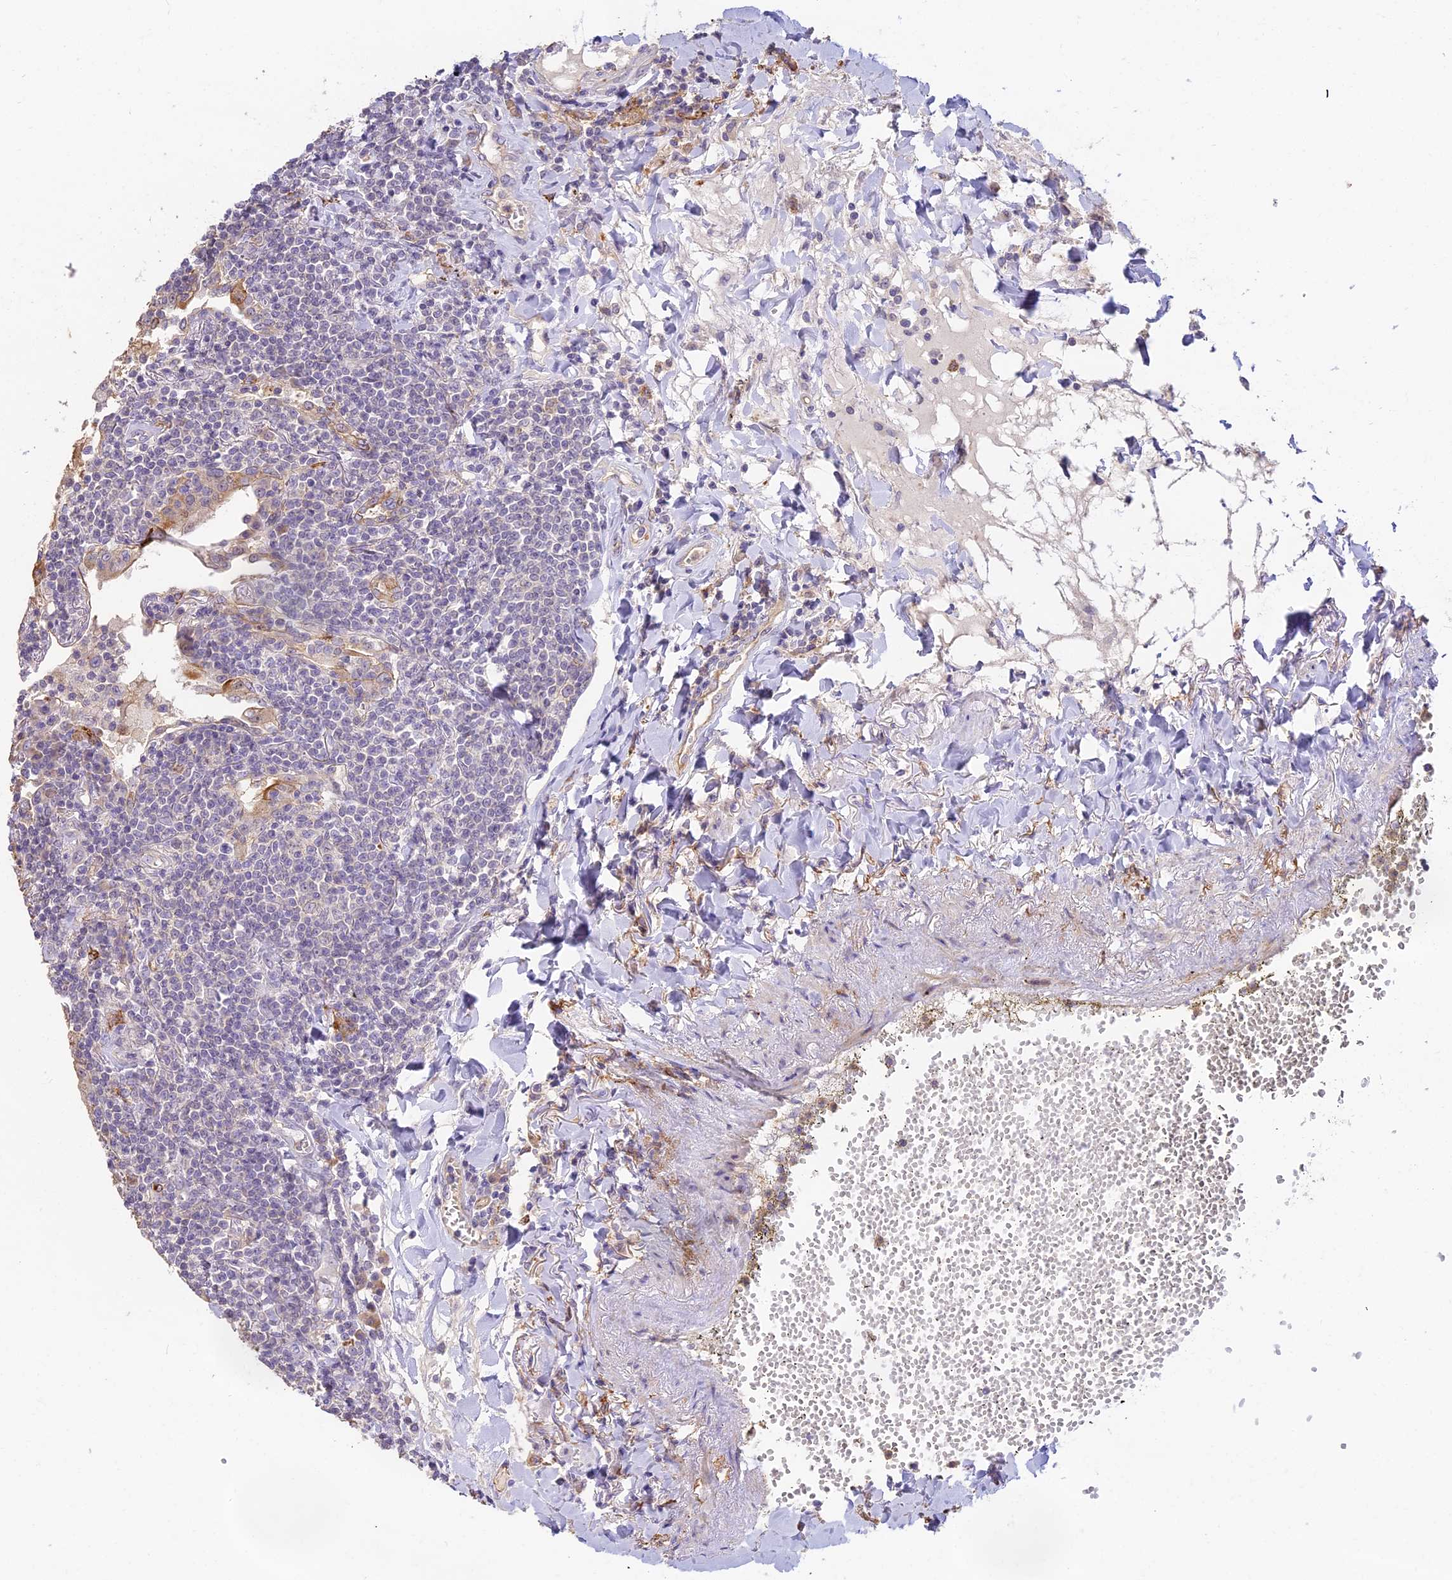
{"staining": {"intensity": "negative", "quantity": "none", "location": "none"}, "tissue": "lymphoma", "cell_type": "Tumor cells", "image_type": "cancer", "snomed": [{"axis": "morphology", "description": "Malignant lymphoma, non-Hodgkin's type, Low grade"}, {"axis": "topography", "description": "Lung"}], "caption": "Tumor cells show no significant expression in malignant lymphoma, non-Hodgkin's type (low-grade).", "gene": "NOD2", "patient": {"sex": "female", "age": 71}}